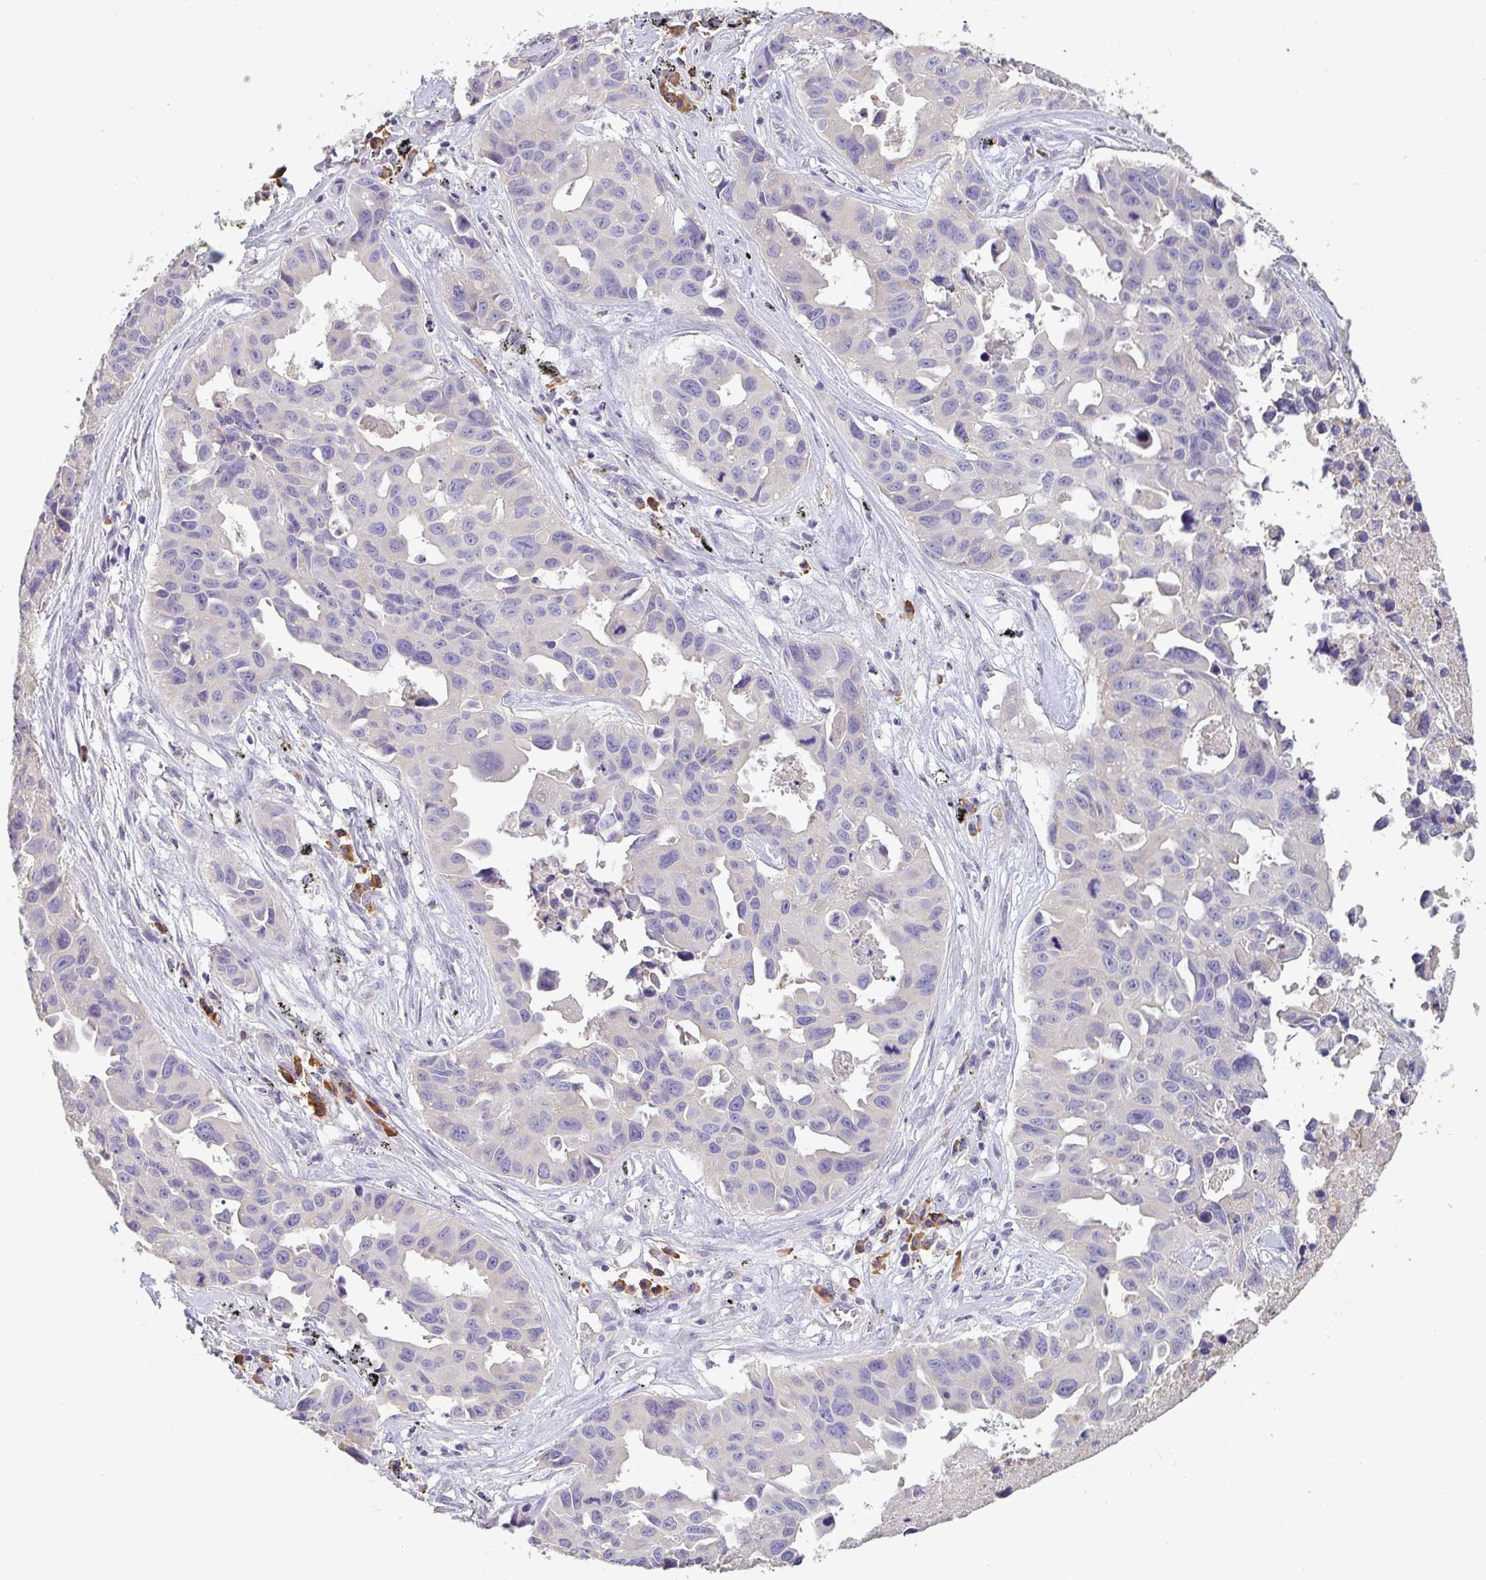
{"staining": {"intensity": "negative", "quantity": "none", "location": "none"}, "tissue": "lung cancer", "cell_type": "Tumor cells", "image_type": "cancer", "snomed": [{"axis": "morphology", "description": "Adenocarcinoma, NOS"}, {"axis": "topography", "description": "Lymph node"}, {"axis": "topography", "description": "Lung"}], "caption": "Immunohistochemistry (IHC) photomicrograph of neoplastic tissue: human lung adenocarcinoma stained with DAB (3,3'-diaminobenzidine) reveals no significant protein staining in tumor cells.", "gene": "ZNF215", "patient": {"sex": "male", "age": 64}}